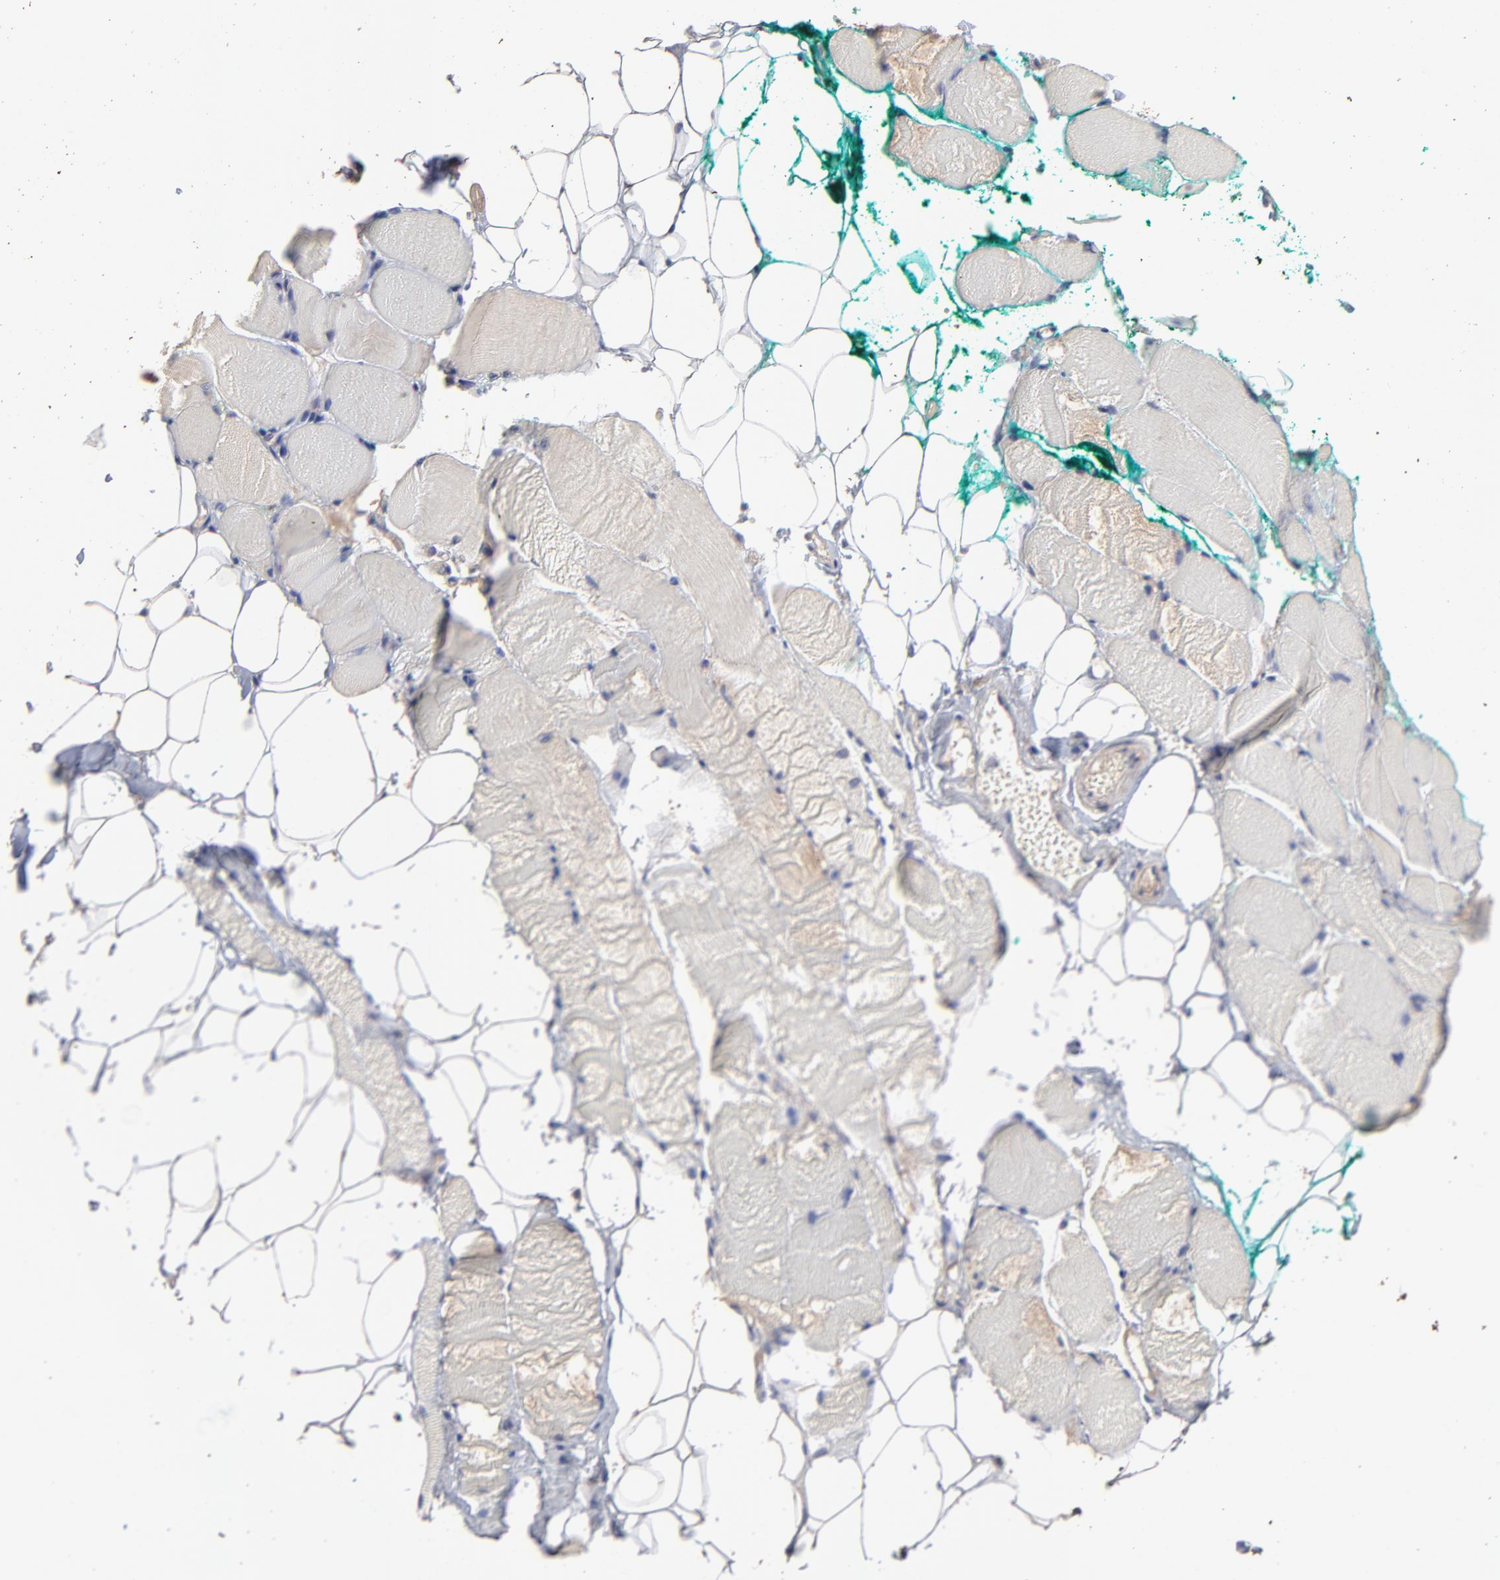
{"staining": {"intensity": "weak", "quantity": "<25%", "location": "cytoplasmic/membranous"}, "tissue": "skeletal muscle", "cell_type": "Myocytes", "image_type": "normal", "snomed": [{"axis": "morphology", "description": "Normal tissue, NOS"}, {"axis": "topography", "description": "Skeletal muscle"}, {"axis": "topography", "description": "Peripheral nerve tissue"}], "caption": "There is no significant staining in myocytes of skeletal muscle. (DAB IHC with hematoxylin counter stain).", "gene": "TANGO2", "patient": {"sex": "female", "age": 84}}